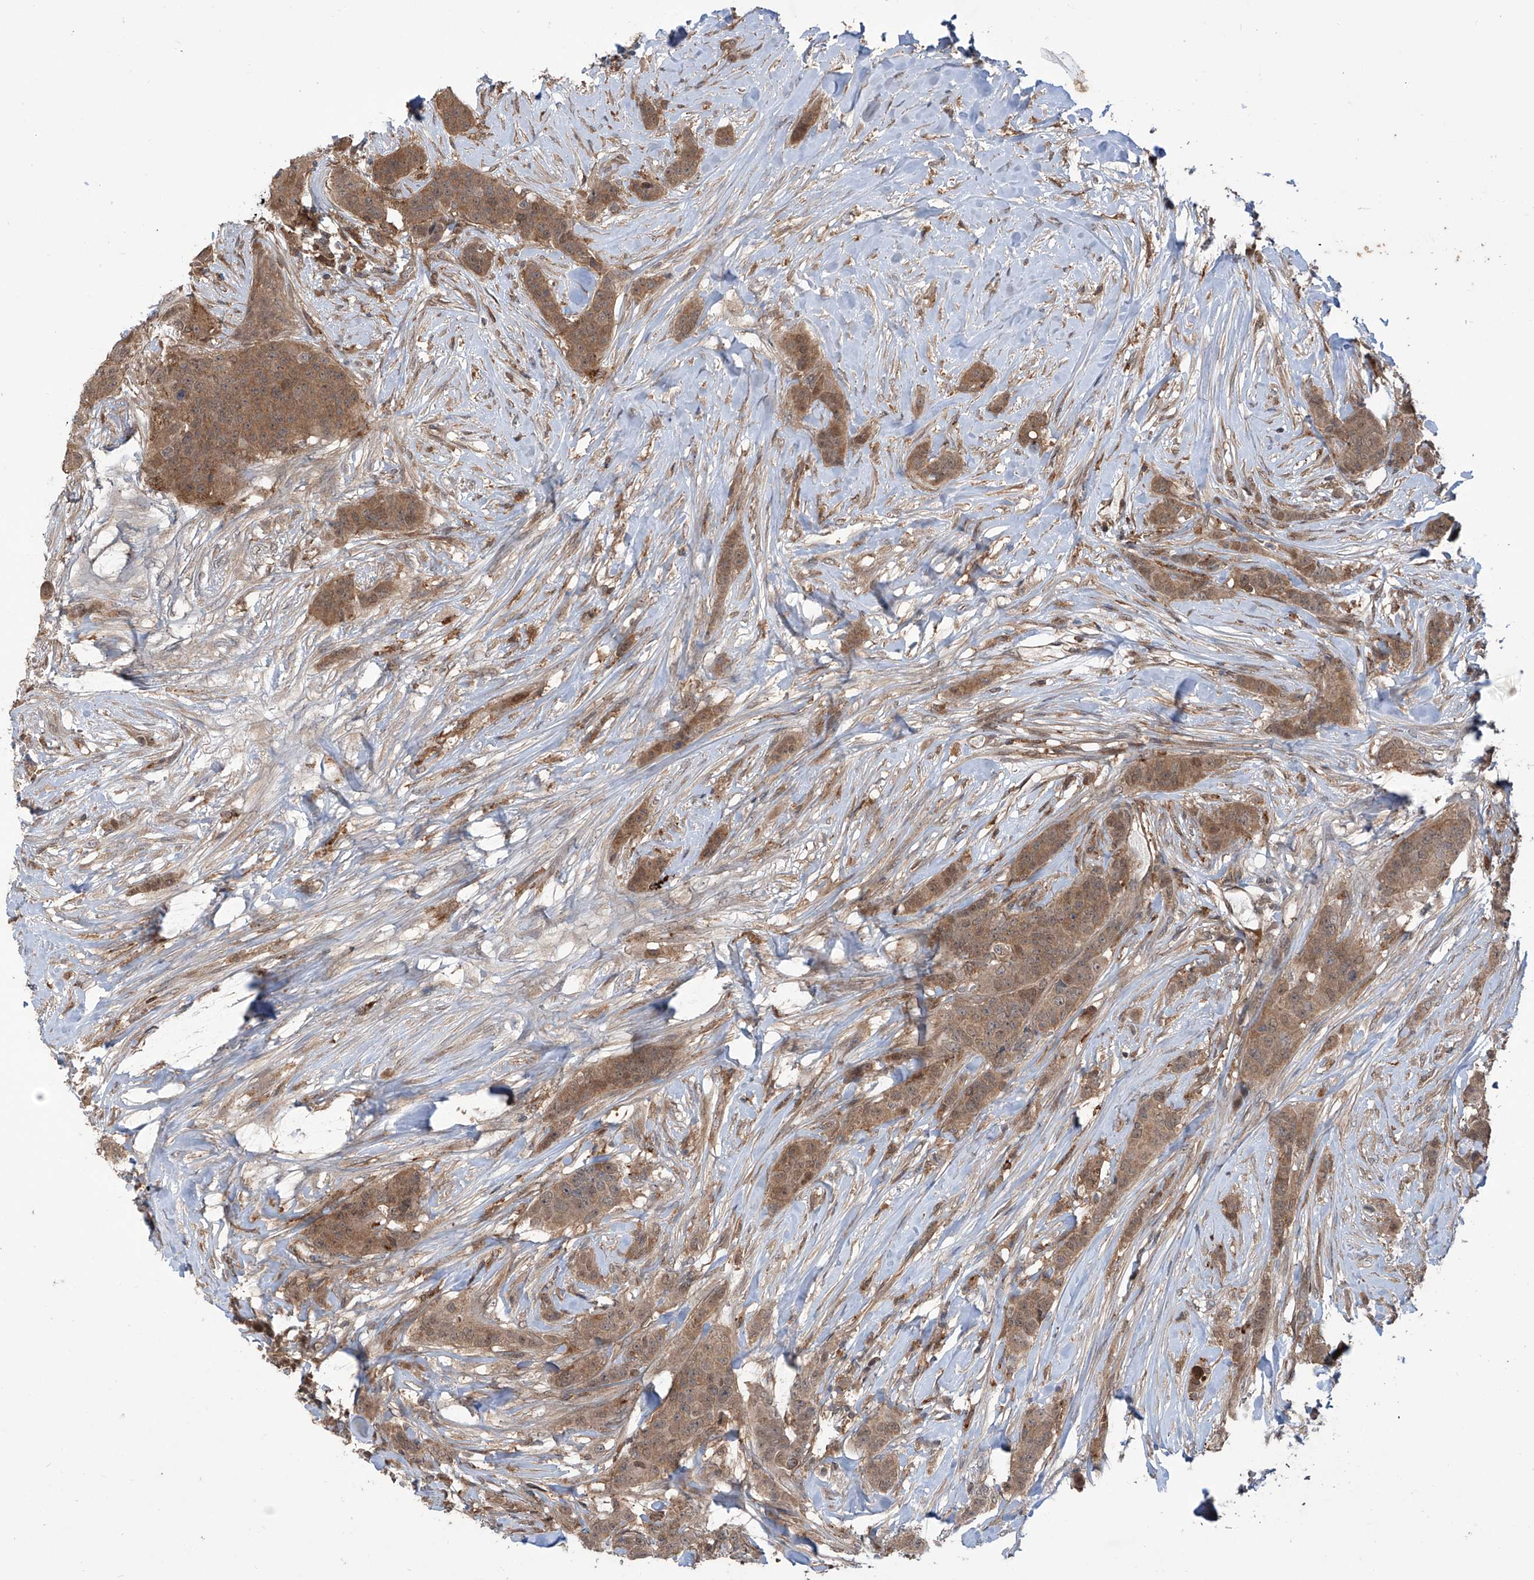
{"staining": {"intensity": "moderate", "quantity": ">75%", "location": "cytoplasmic/membranous,nuclear"}, "tissue": "breast cancer", "cell_type": "Tumor cells", "image_type": "cancer", "snomed": [{"axis": "morphology", "description": "Duct carcinoma"}, {"axis": "topography", "description": "Breast"}], "caption": "Intraductal carcinoma (breast) stained for a protein shows moderate cytoplasmic/membranous and nuclear positivity in tumor cells.", "gene": "HOXC8", "patient": {"sex": "female", "age": 40}}